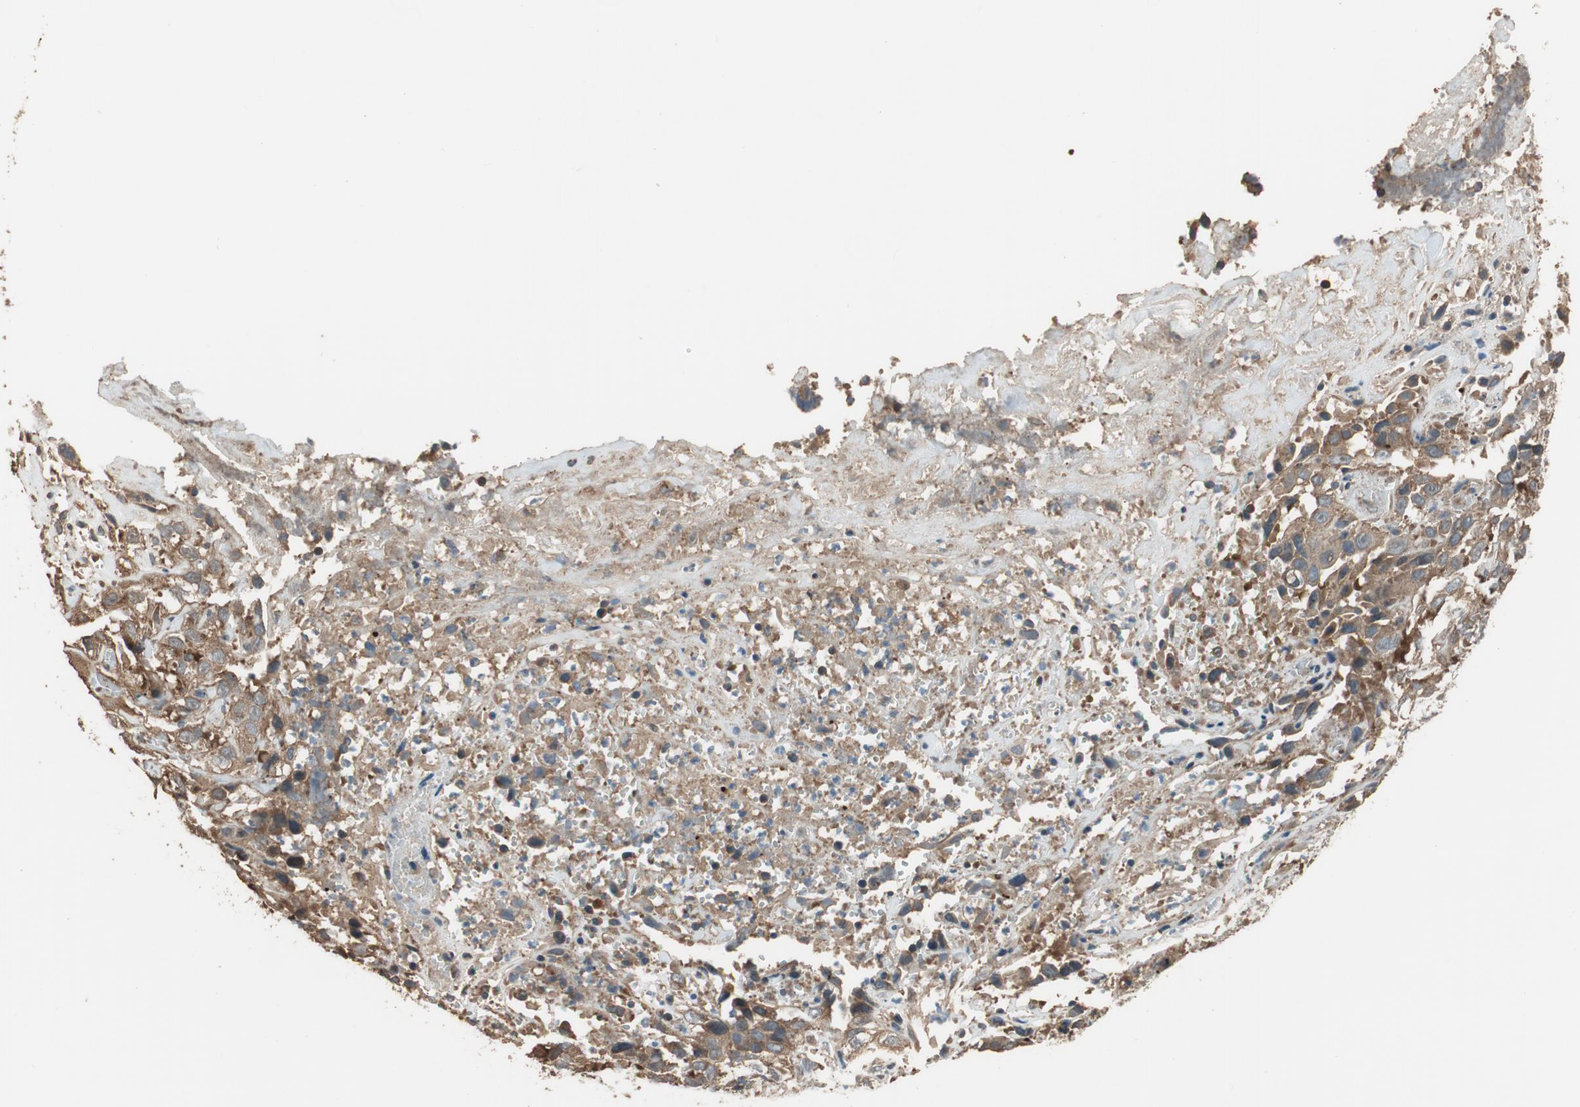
{"staining": {"intensity": "moderate", "quantity": ">75%", "location": "cytoplasmic/membranous"}, "tissue": "cervical cancer", "cell_type": "Tumor cells", "image_type": "cancer", "snomed": [{"axis": "morphology", "description": "Squamous cell carcinoma, NOS"}, {"axis": "topography", "description": "Cervix"}], "caption": "Protein expression analysis of human cervical cancer (squamous cell carcinoma) reveals moderate cytoplasmic/membranous expression in approximately >75% of tumor cells.", "gene": "MST1R", "patient": {"sex": "female", "age": 32}}